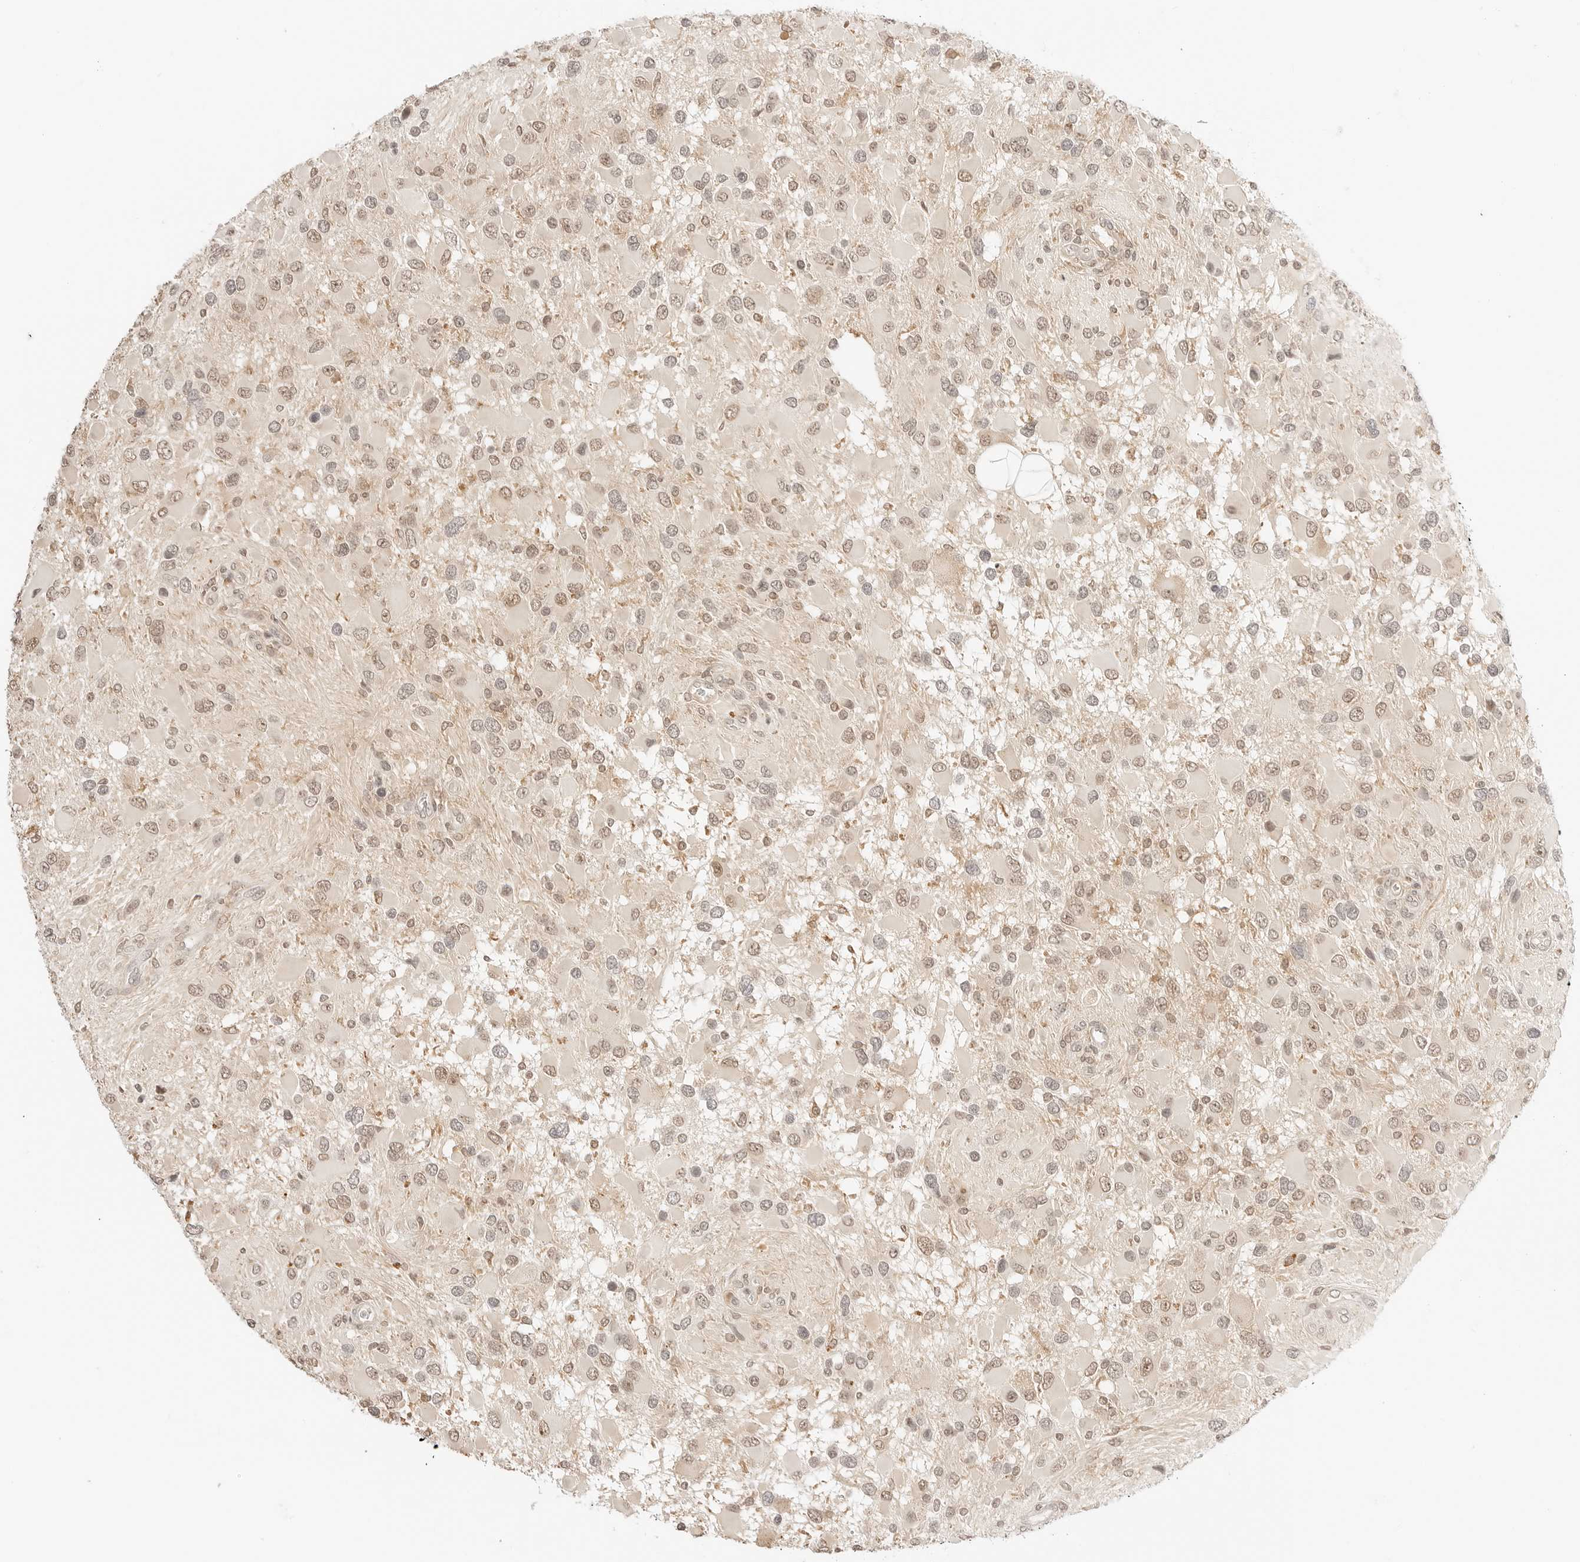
{"staining": {"intensity": "moderate", "quantity": "25%-75%", "location": "nuclear"}, "tissue": "glioma", "cell_type": "Tumor cells", "image_type": "cancer", "snomed": [{"axis": "morphology", "description": "Glioma, malignant, High grade"}, {"axis": "topography", "description": "Brain"}], "caption": "Glioma tissue displays moderate nuclear positivity in approximately 25%-75% of tumor cells", "gene": "RPS6KL1", "patient": {"sex": "male", "age": 53}}